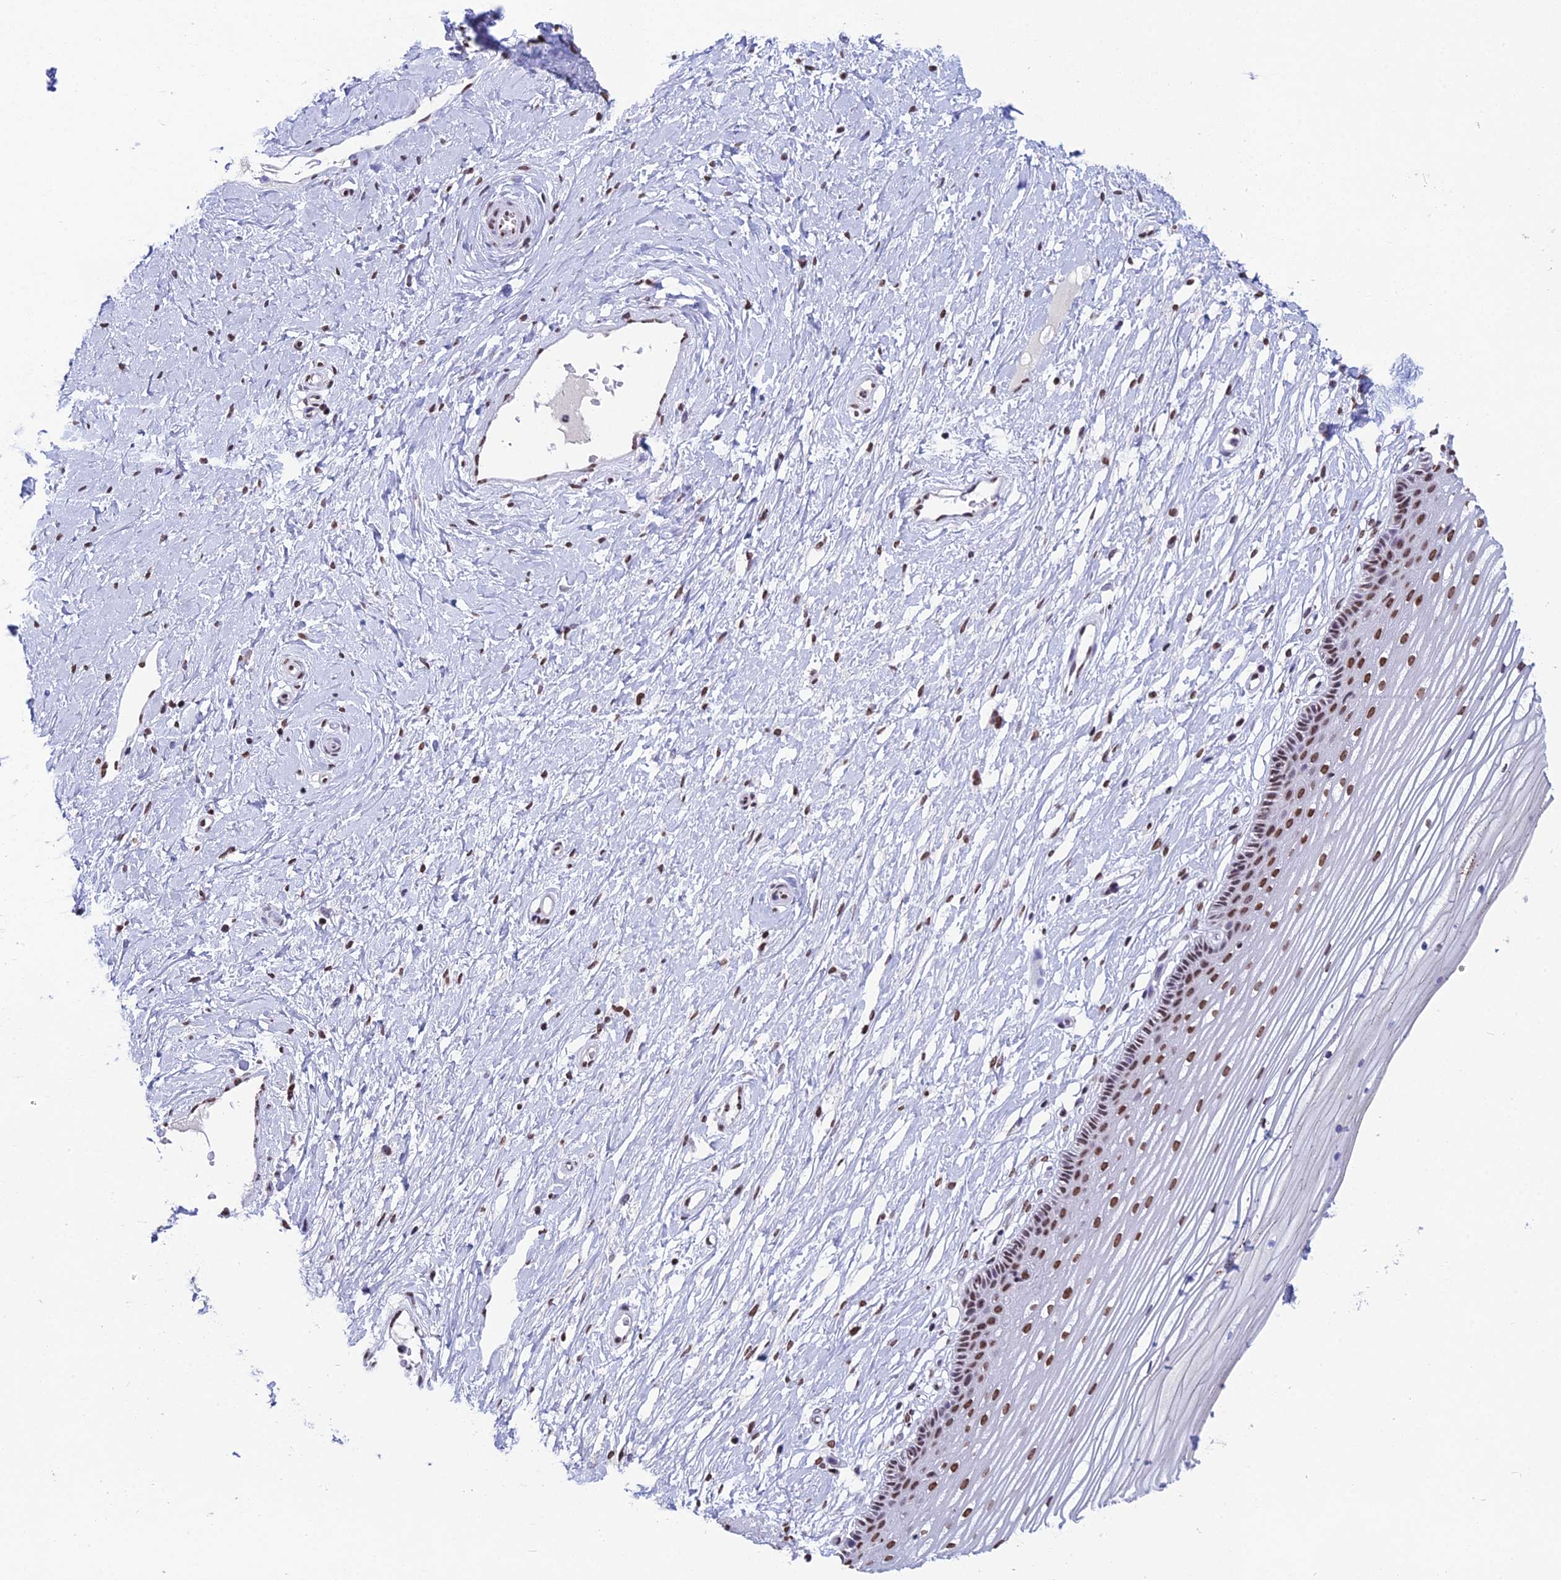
{"staining": {"intensity": "moderate", "quantity": "25%-75%", "location": "nuclear"}, "tissue": "vagina", "cell_type": "Squamous epithelial cells", "image_type": "normal", "snomed": [{"axis": "morphology", "description": "Normal tissue, NOS"}, {"axis": "topography", "description": "Vagina"}, {"axis": "topography", "description": "Cervix"}], "caption": "An IHC micrograph of unremarkable tissue is shown. Protein staining in brown highlights moderate nuclear positivity in vagina within squamous epithelial cells.", "gene": "PRAMEF12", "patient": {"sex": "female", "age": 40}}